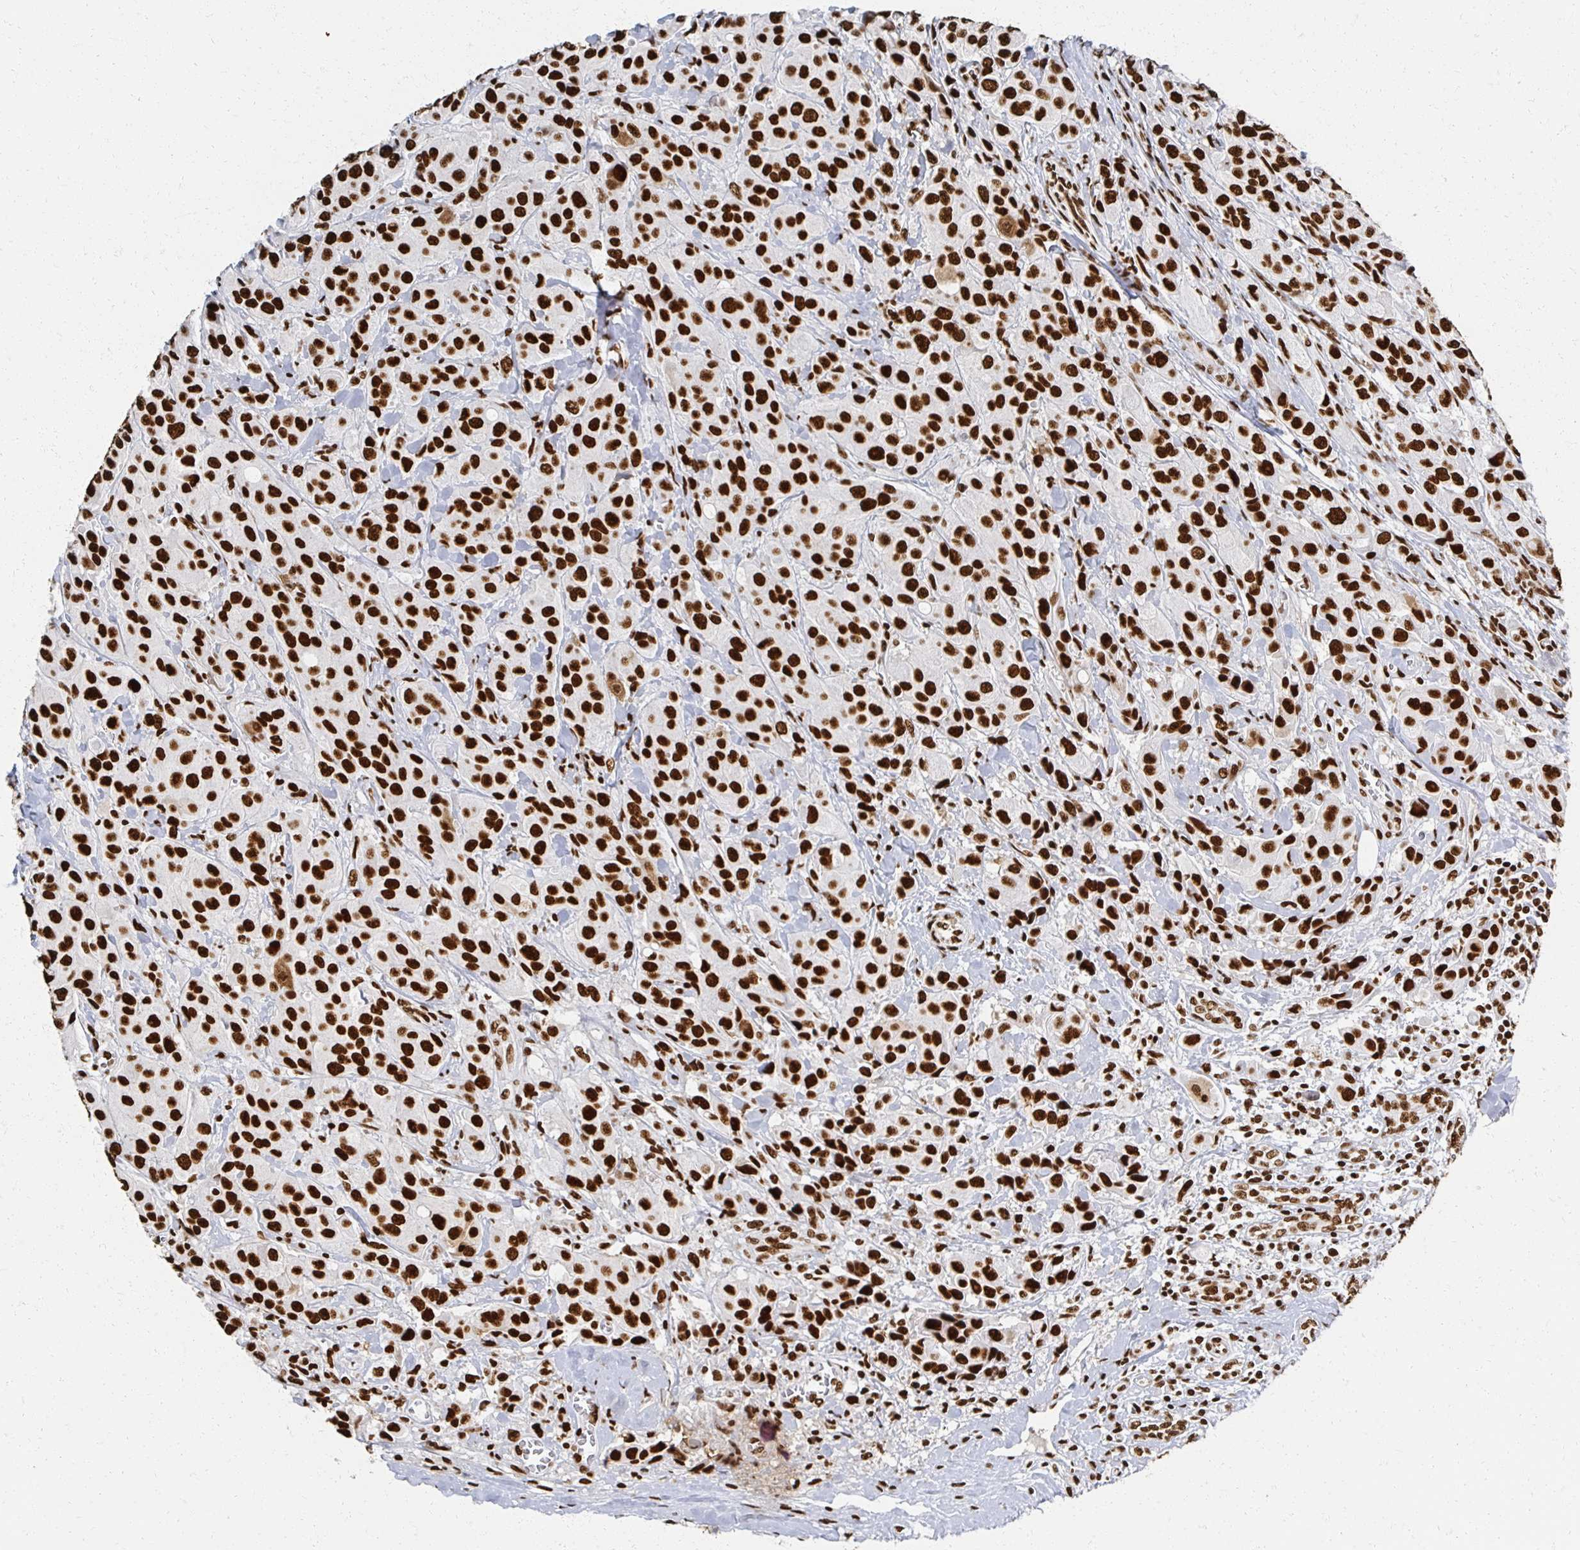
{"staining": {"intensity": "strong", "quantity": ">75%", "location": "nuclear"}, "tissue": "breast cancer", "cell_type": "Tumor cells", "image_type": "cancer", "snomed": [{"axis": "morphology", "description": "Normal tissue, NOS"}, {"axis": "morphology", "description": "Duct carcinoma"}, {"axis": "topography", "description": "Breast"}], "caption": "Strong nuclear staining for a protein is present in approximately >75% of tumor cells of intraductal carcinoma (breast) using immunohistochemistry.", "gene": "RBBP7", "patient": {"sex": "female", "age": 43}}